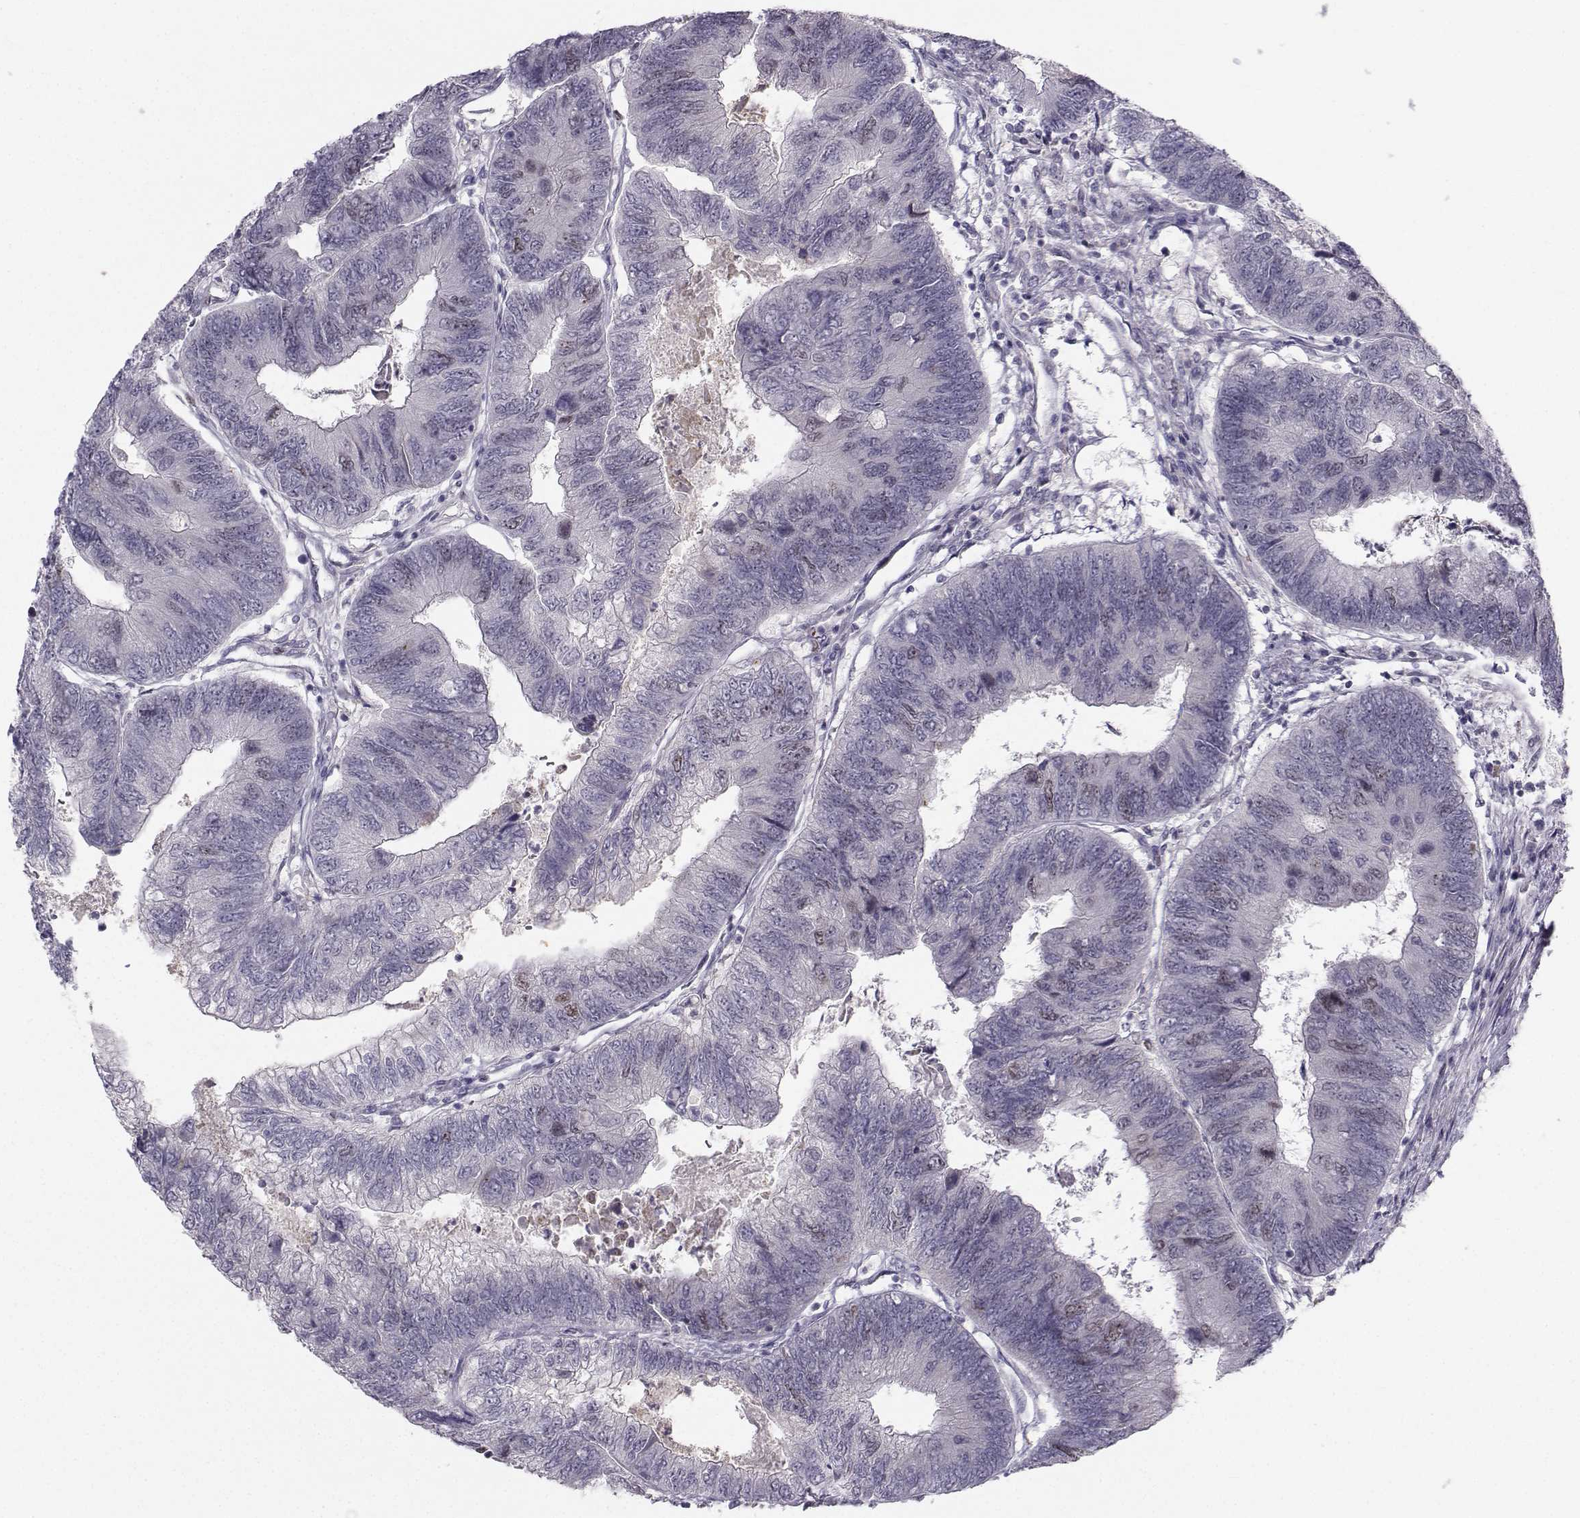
{"staining": {"intensity": "weak", "quantity": "<25%", "location": "nuclear"}, "tissue": "colorectal cancer", "cell_type": "Tumor cells", "image_type": "cancer", "snomed": [{"axis": "morphology", "description": "Adenocarcinoma, NOS"}, {"axis": "topography", "description": "Colon"}], "caption": "The image displays no staining of tumor cells in colorectal cancer (adenocarcinoma). (Immunohistochemistry, brightfield microscopy, high magnification).", "gene": "LRP8", "patient": {"sex": "female", "age": 67}}